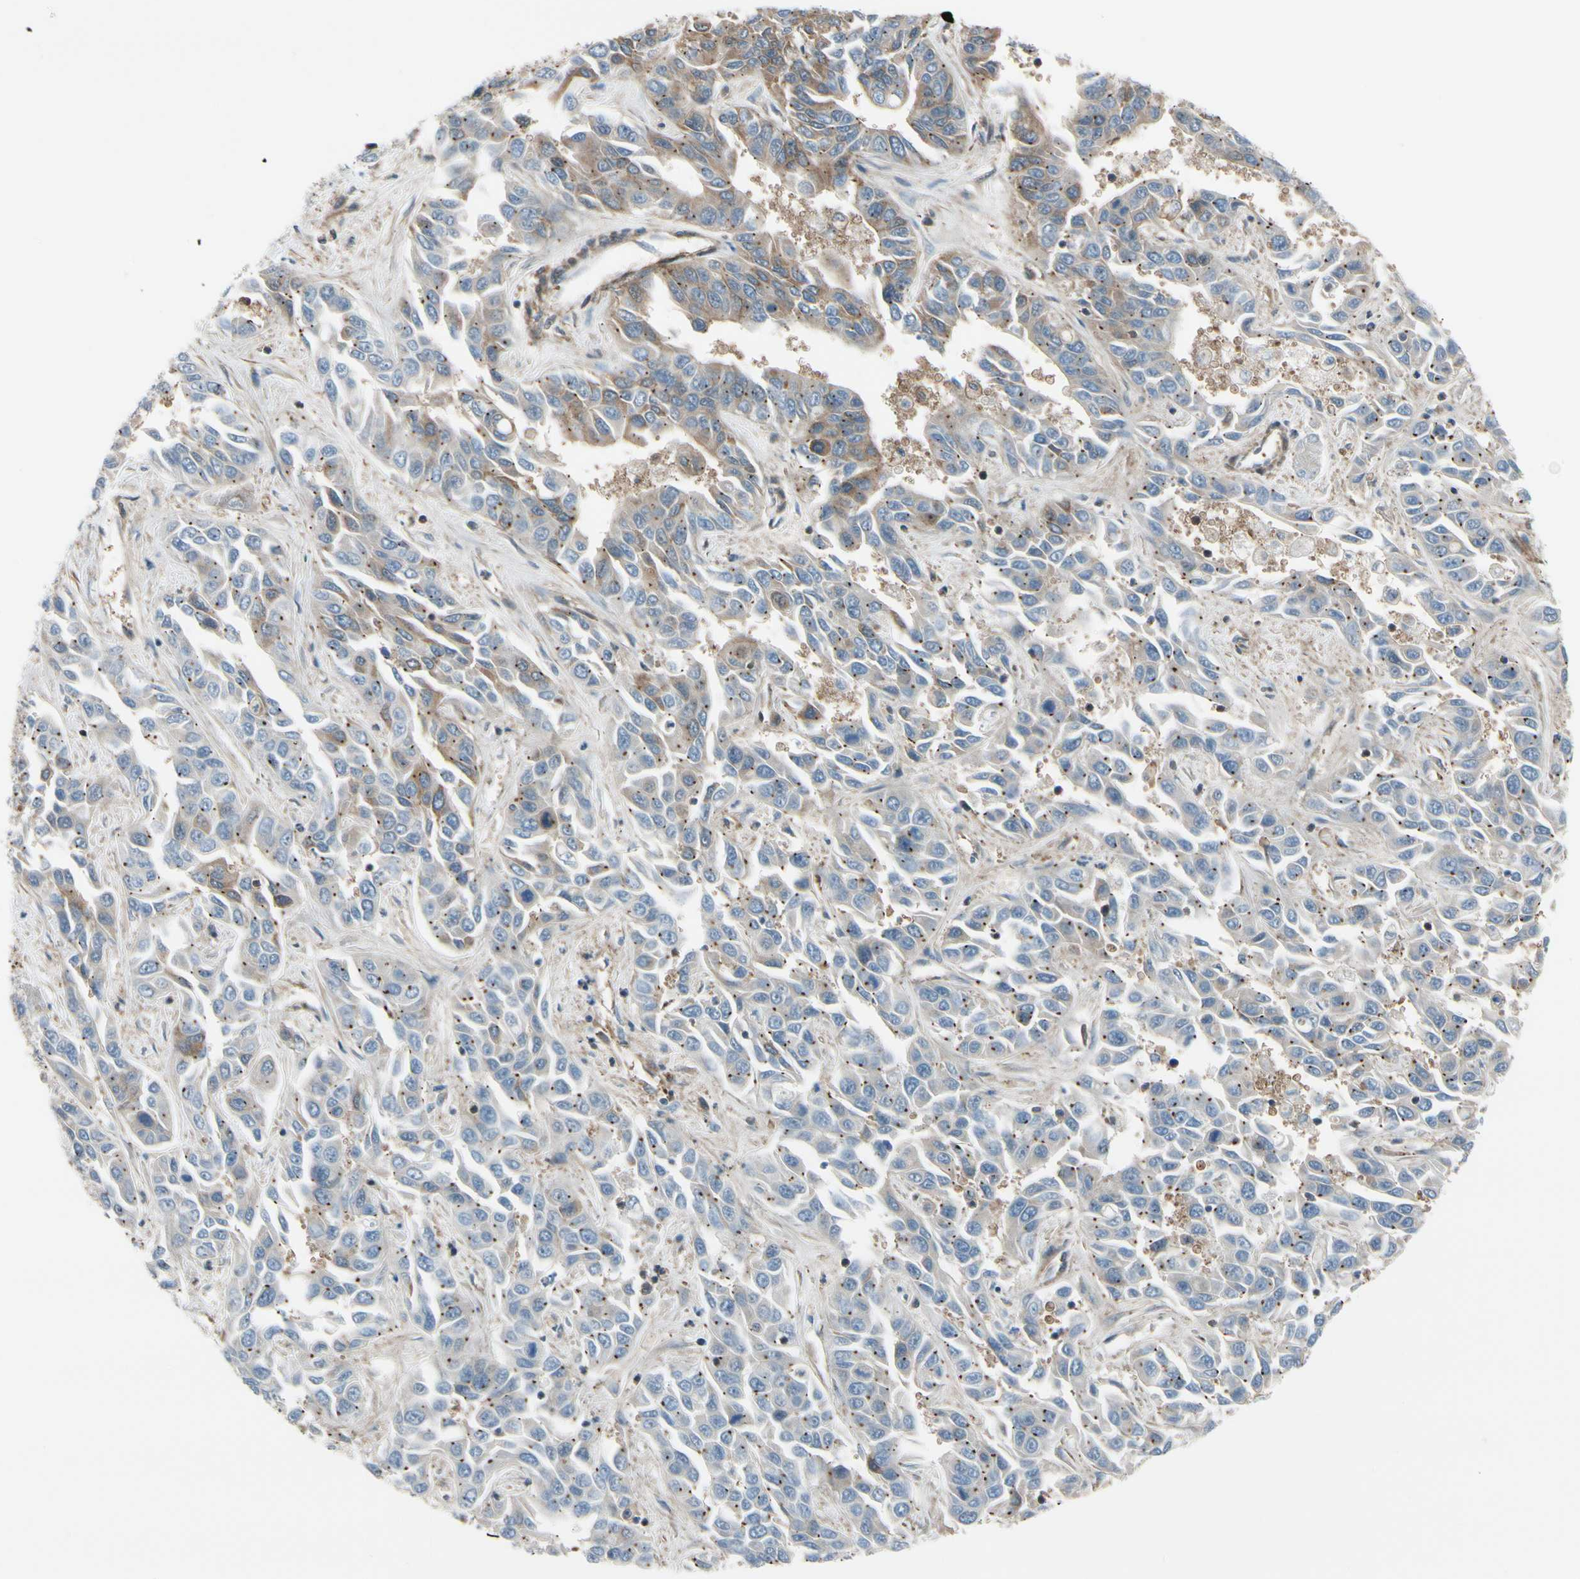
{"staining": {"intensity": "weak", "quantity": "<25%", "location": "cytoplasmic/membranous"}, "tissue": "liver cancer", "cell_type": "Tumor cells", "image_type": "cancer", "snomed": [{"axis": "morphology", "description": "Cholangiocarcinoma"}, {"axis": "topography", "description": "Liver"}], "caption": "The histopathology image displays no significant expression in tumor cells of cholangiocarcinoma (liver). (DAB (3,3'-diaminobenzidine) immunohistochemistry (IHC) with hematoxylin counter stain).", "gene": "EPS15", "patient": {"sex": "female", "age": 52}}